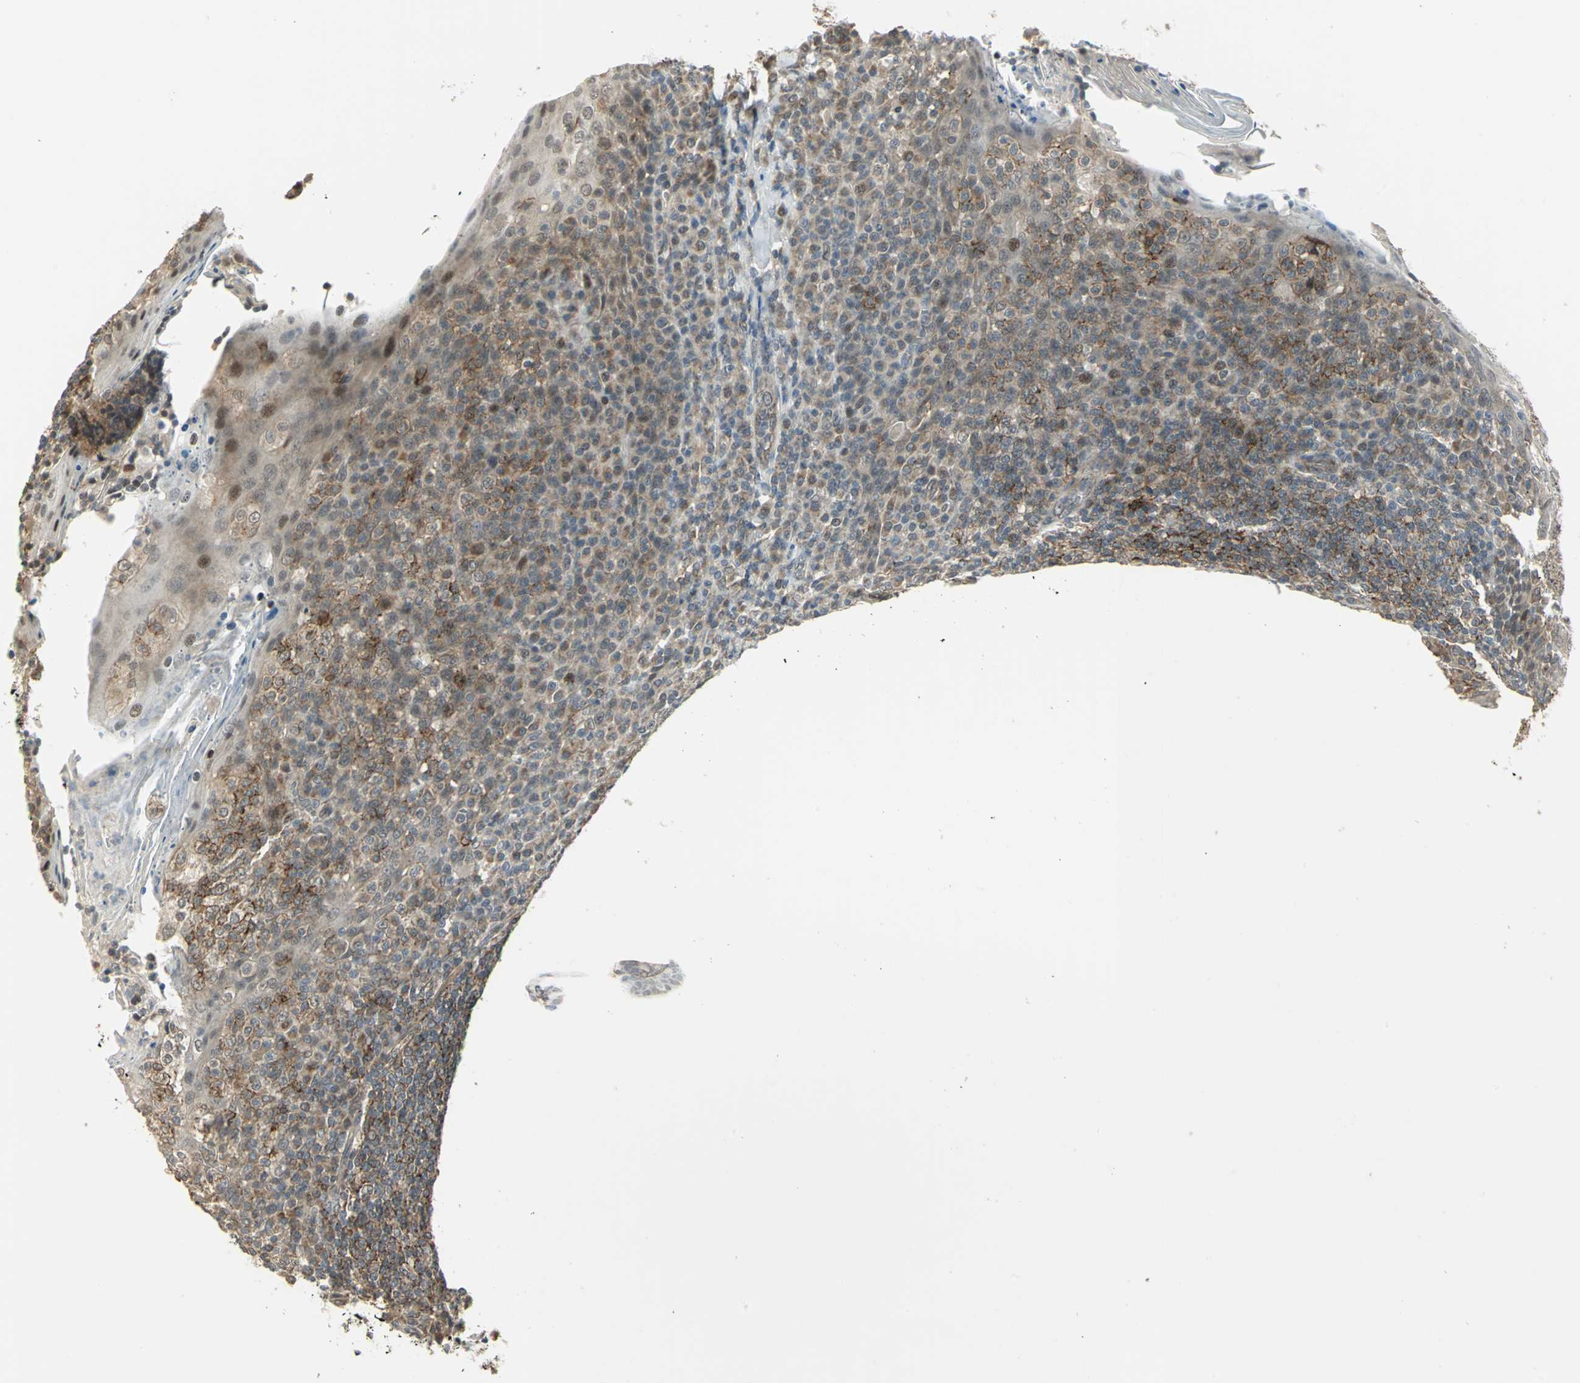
{"staining": {"intensity": "strong", "quantity": ">75%", "location": "cytoplasmic/membranous"}, "tissue": "tonsil", "cell_type": "Germinal center cells", "image_type": "normal", "snomed": [{"axis": "morphology", "description": "Normal tissue, NOS"}, {"axis": "topography", "description": "Tonsil"}], "caption": "Immunohistochemistry (IHC) histopathology image of benign tonsil stained for a protein (brown), which reveals high levels of strong cytoplasmic/membranous staining in approximately >75% of germinal center cells.", "gene": "PLAGL2", "patient": {"sex": "male", "age": 31}}